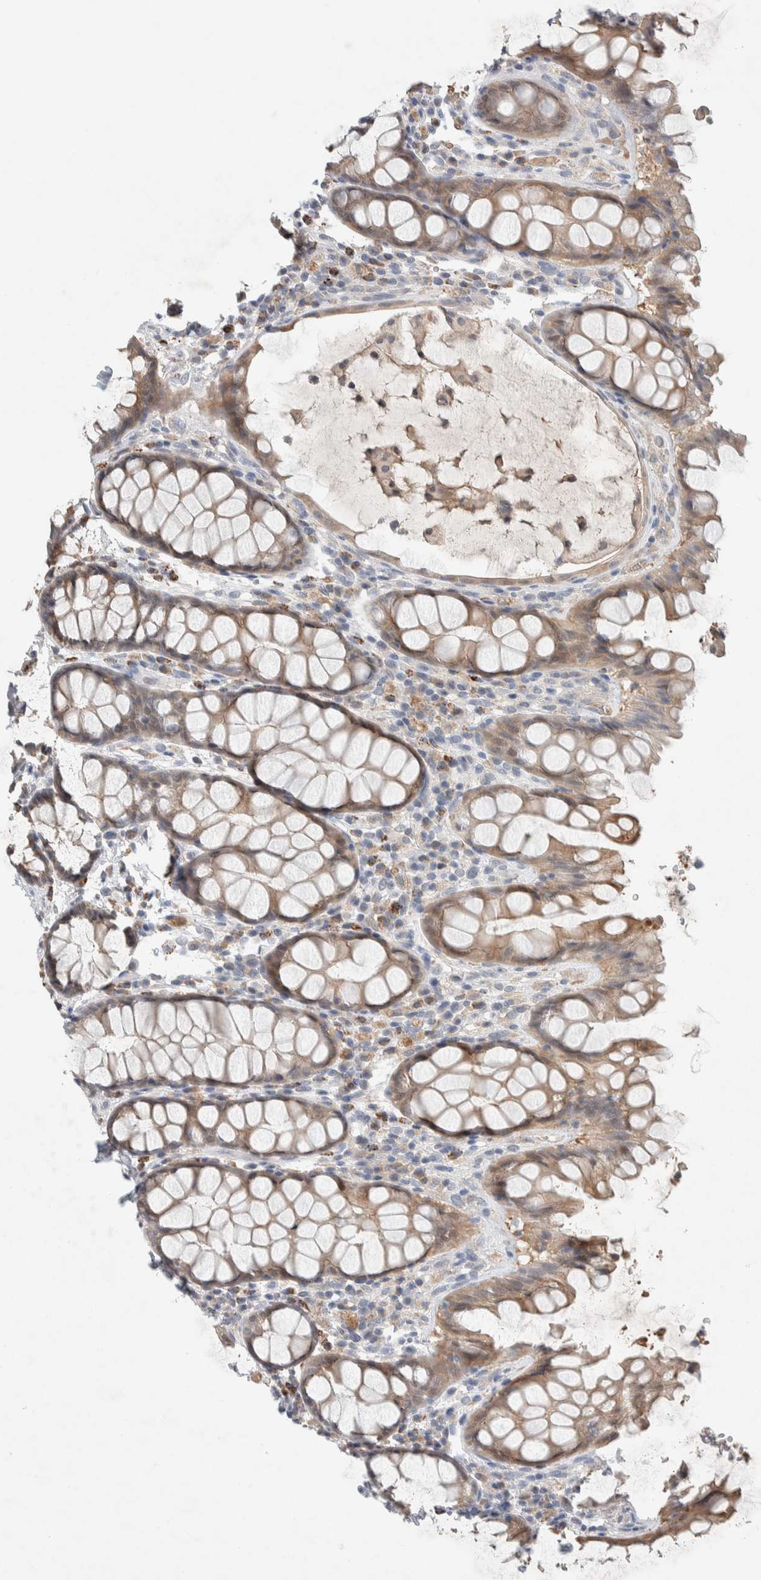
{"staining": {"intensity": "moderate", "quantity": ">75%", "location": "cytoplasmic/membranous"}, "tissue": "rectum", "cell_type": "Glandular cells", "image_type": "normal", "snomed": [{"axis": "morphology", "description": "Normal tissue, NOS"}, {"axis": "topography", "description": "Rectum"}], "caption": "Rectum stained with immunohistochemistry shows moderate cytoplasmic/membranous staining in approximately >75% of glandular cells. Nuclei are stained in blue.", "gene": "DEPTOR", "patient": {"sex": "male", "age": 64}}